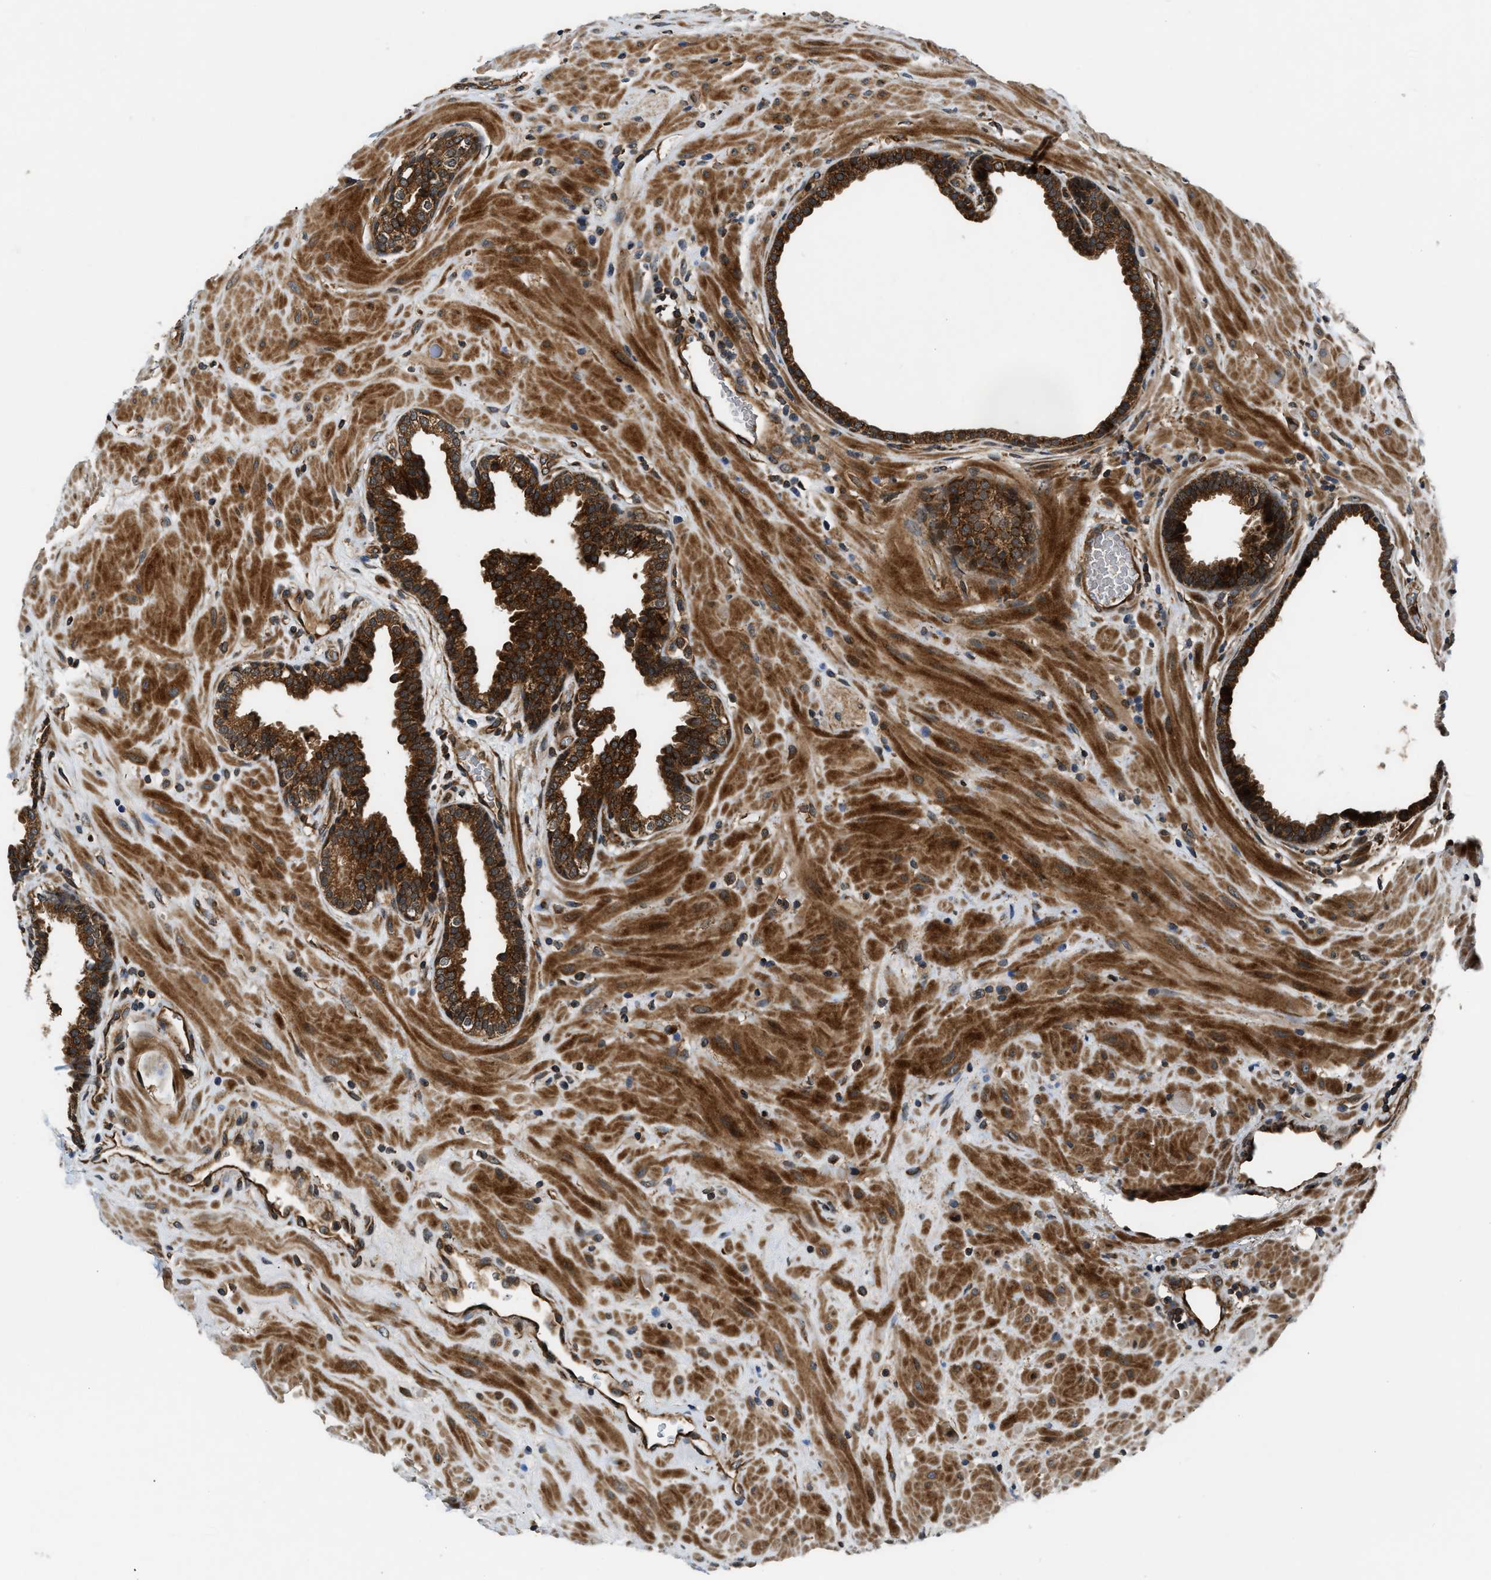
{"staining": {"intensity": "strong", "quantity": ">75%", "location": "cytoplasmic/membranous"}, "tissue": "prostate", "cell_type": "Glandular cells", "image_type": "normal", "snomed": [{"axis": "morphology", "description": "Normal tissue, NOS"}, {"axis": "topography", "description": "Prostate"}], "caption": "A histopathology image of human prostate stained for a protein demonstrates strong cytoplasmic/membranous brown staining in glandular cells.", "gene": "PNPLA8", "patient": {"sex": "male", "age": 51}}